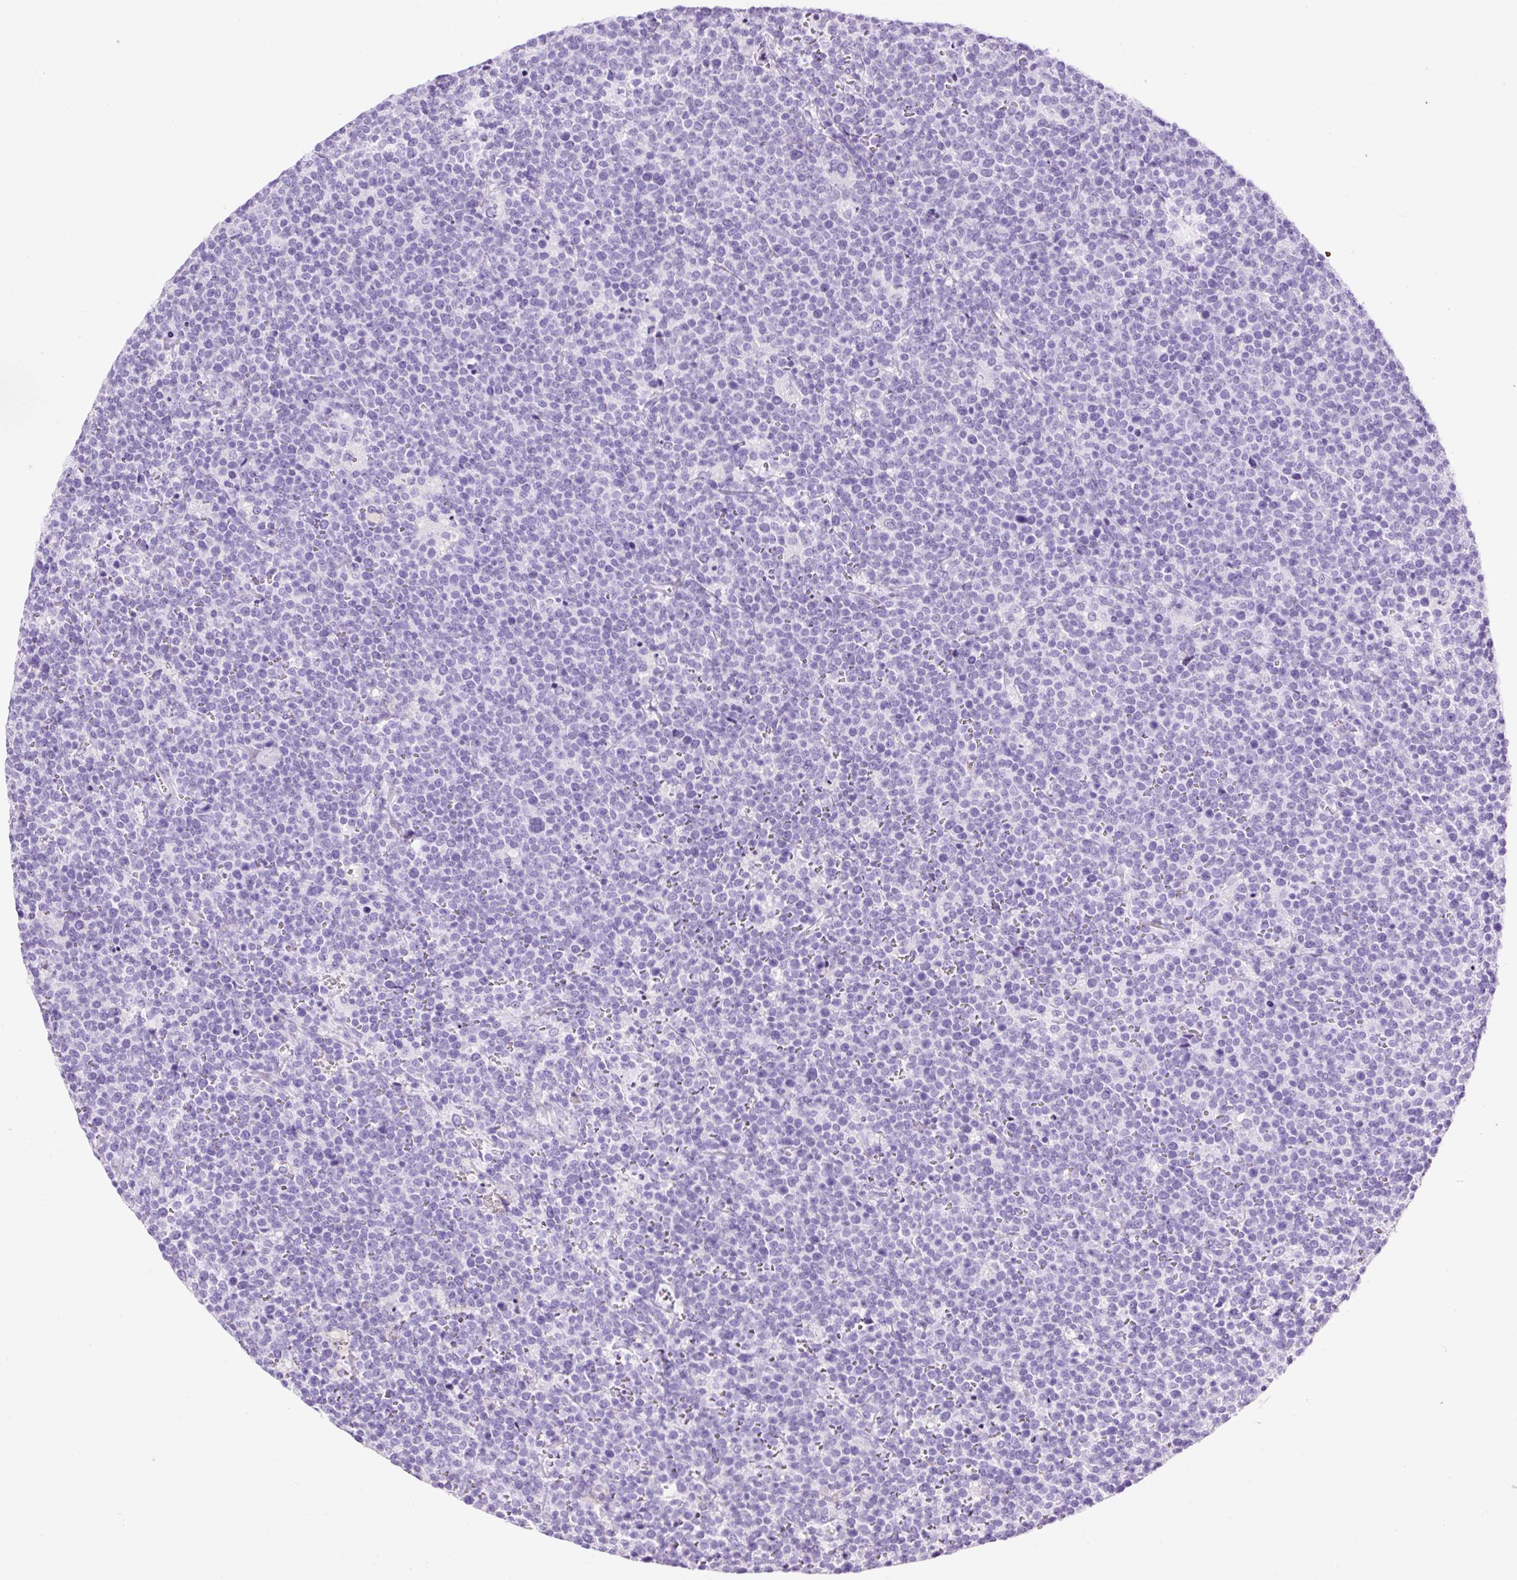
{"staining": {"intensity": "negative", "quantity": "none", "location": "none"}, "tissue": "lymphoma", "cell_type": "Tumor cells", "image_type": "cancer", "snomed": [{"axis": "morphology", "description": "Malignant lymphoma, non-Hodgkin's type, High grade"}, {"axis": "topography", "description": "Lymph node"}], "caption": "Tumor cells show no significant protein staining in high-grade malignant lymphoma, non-Hodgkin's type.", "gene": "NTS", "patient": {"sex": "male", "age": 61}}